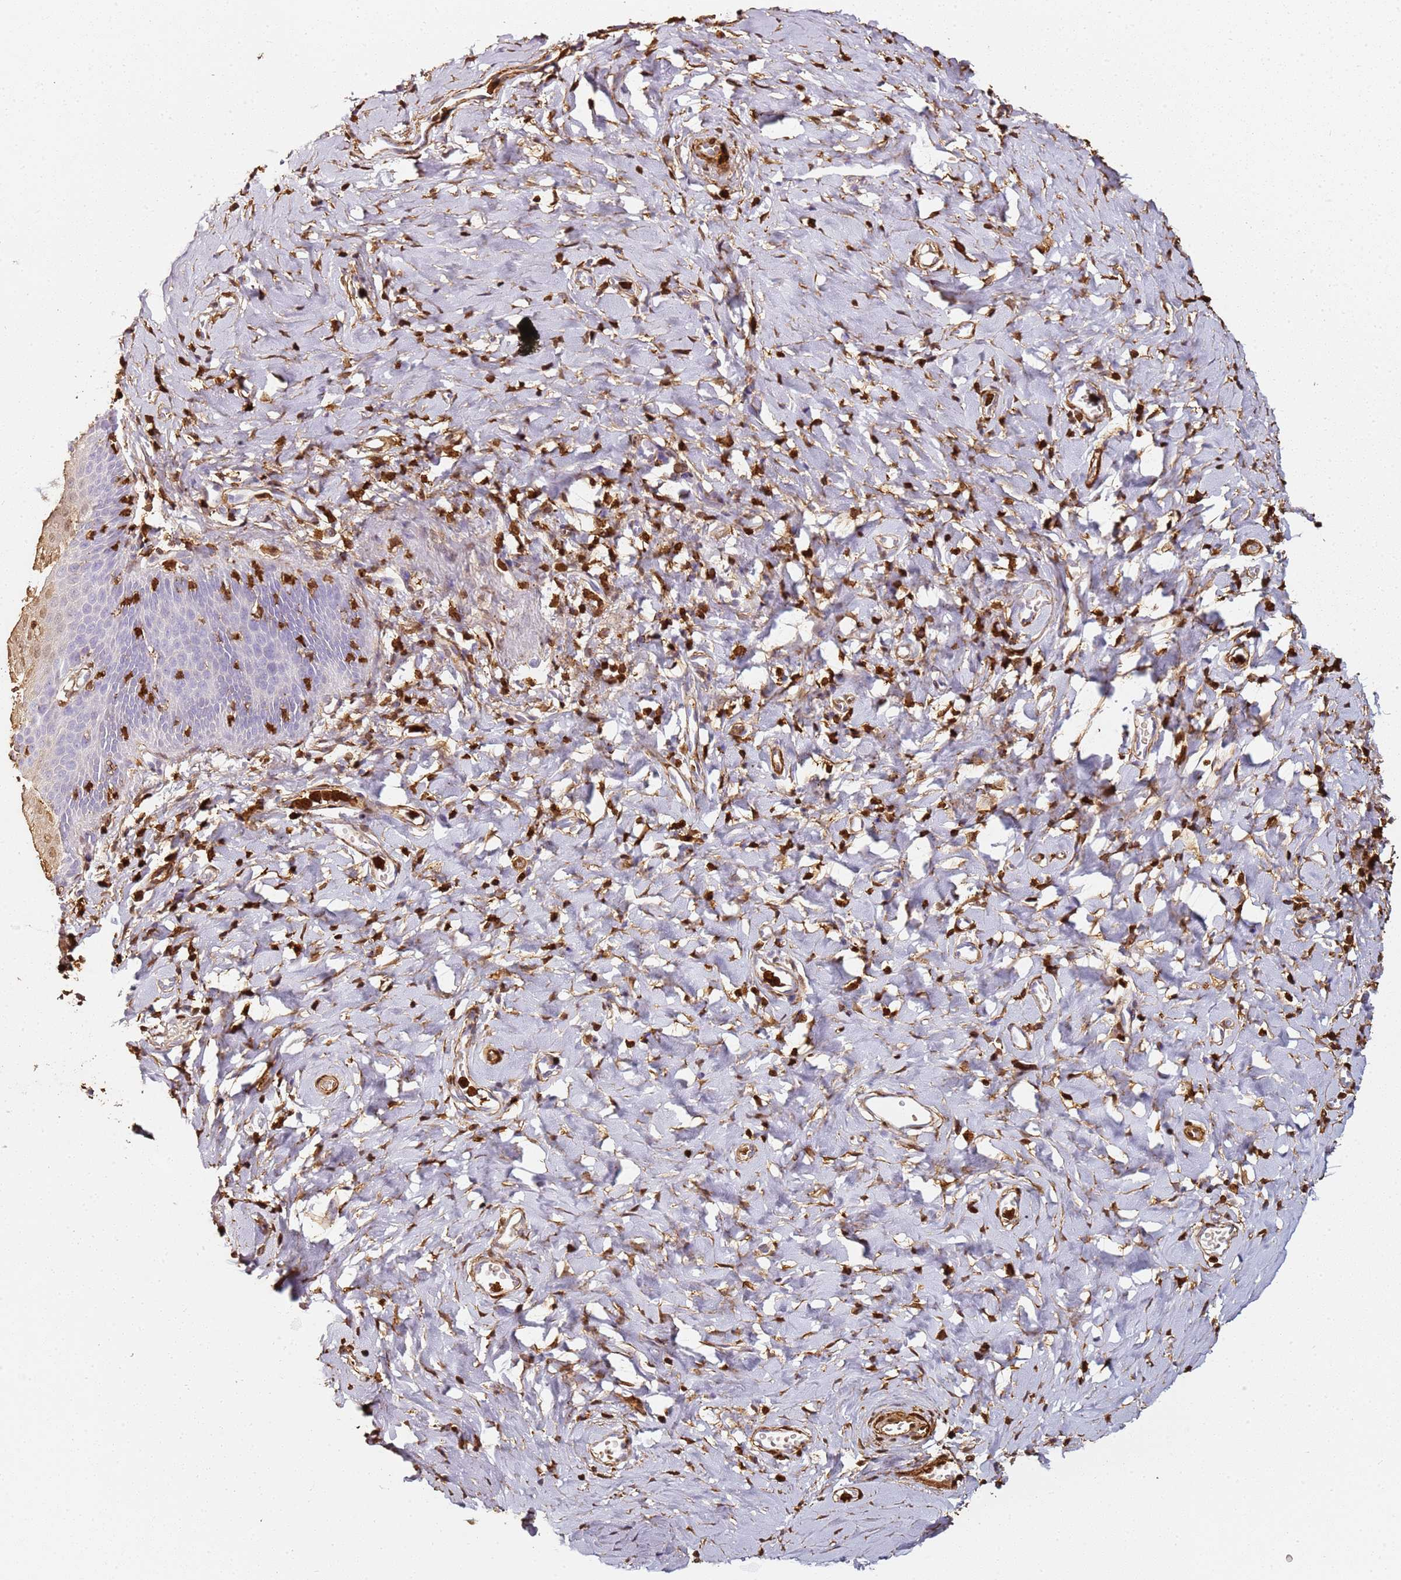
{"staining": {"intensity": "weak", "quantity": "25%-75%", "location": "nuclear"}, "tissue": "vagina", "cell_type": "Squamous epithelial cells", "image_type": "normal", "snomed": [{"axis": "morphology", "description": "Normal tissue, NOS"}, {"axis": "topography", "description": "Vagina"}], "caption": "Squamous epithelial cells show low levels of weak nuclear positivity in about 25%-75% of cells in benign vagina. (DAB (3,3'-diaminobenzidine) IHC with brightfield microscopy, high magnification).", "gene": "S100A4", "patient": {"sex": "female", "age": 60}}